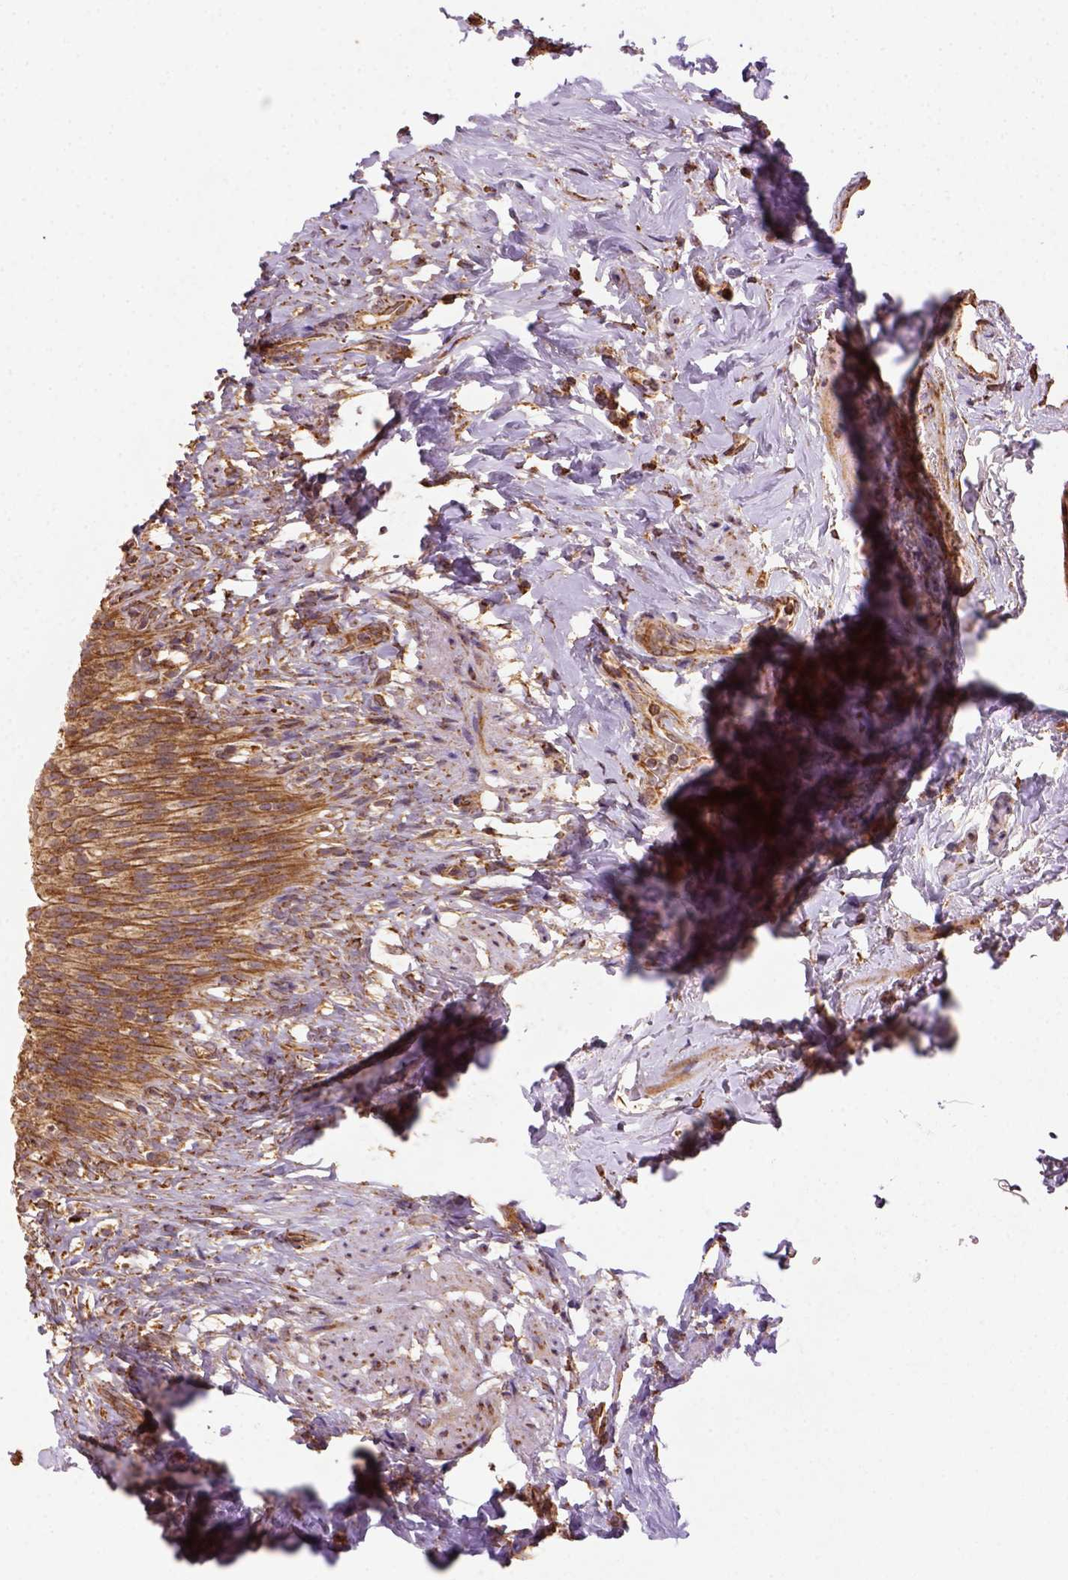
{"staining": {"intensity": "strong", "quantity": ">75%", "location": "cytoplasmic/membranous"}, "tissue": "urinary bladder", "cell_type": "Urothelial cells", "image_type": "normal", "snomed": [{"axis": "morphology", "description": "Normal tissue, NOS"}, {"axis": "topography", "description": "Urinary bladder"}, {"axis": "topography", "description": "Prostate"}], "caption": "This is a photomicrograph of immunohistochemistry staining of unremarkable urinary bladder, which shows strong expression in the cytoplasmic/membranous of urothelial cells.", "gene": "MAPK8IP3", "patient": {"sex": "male", "age": 76}}